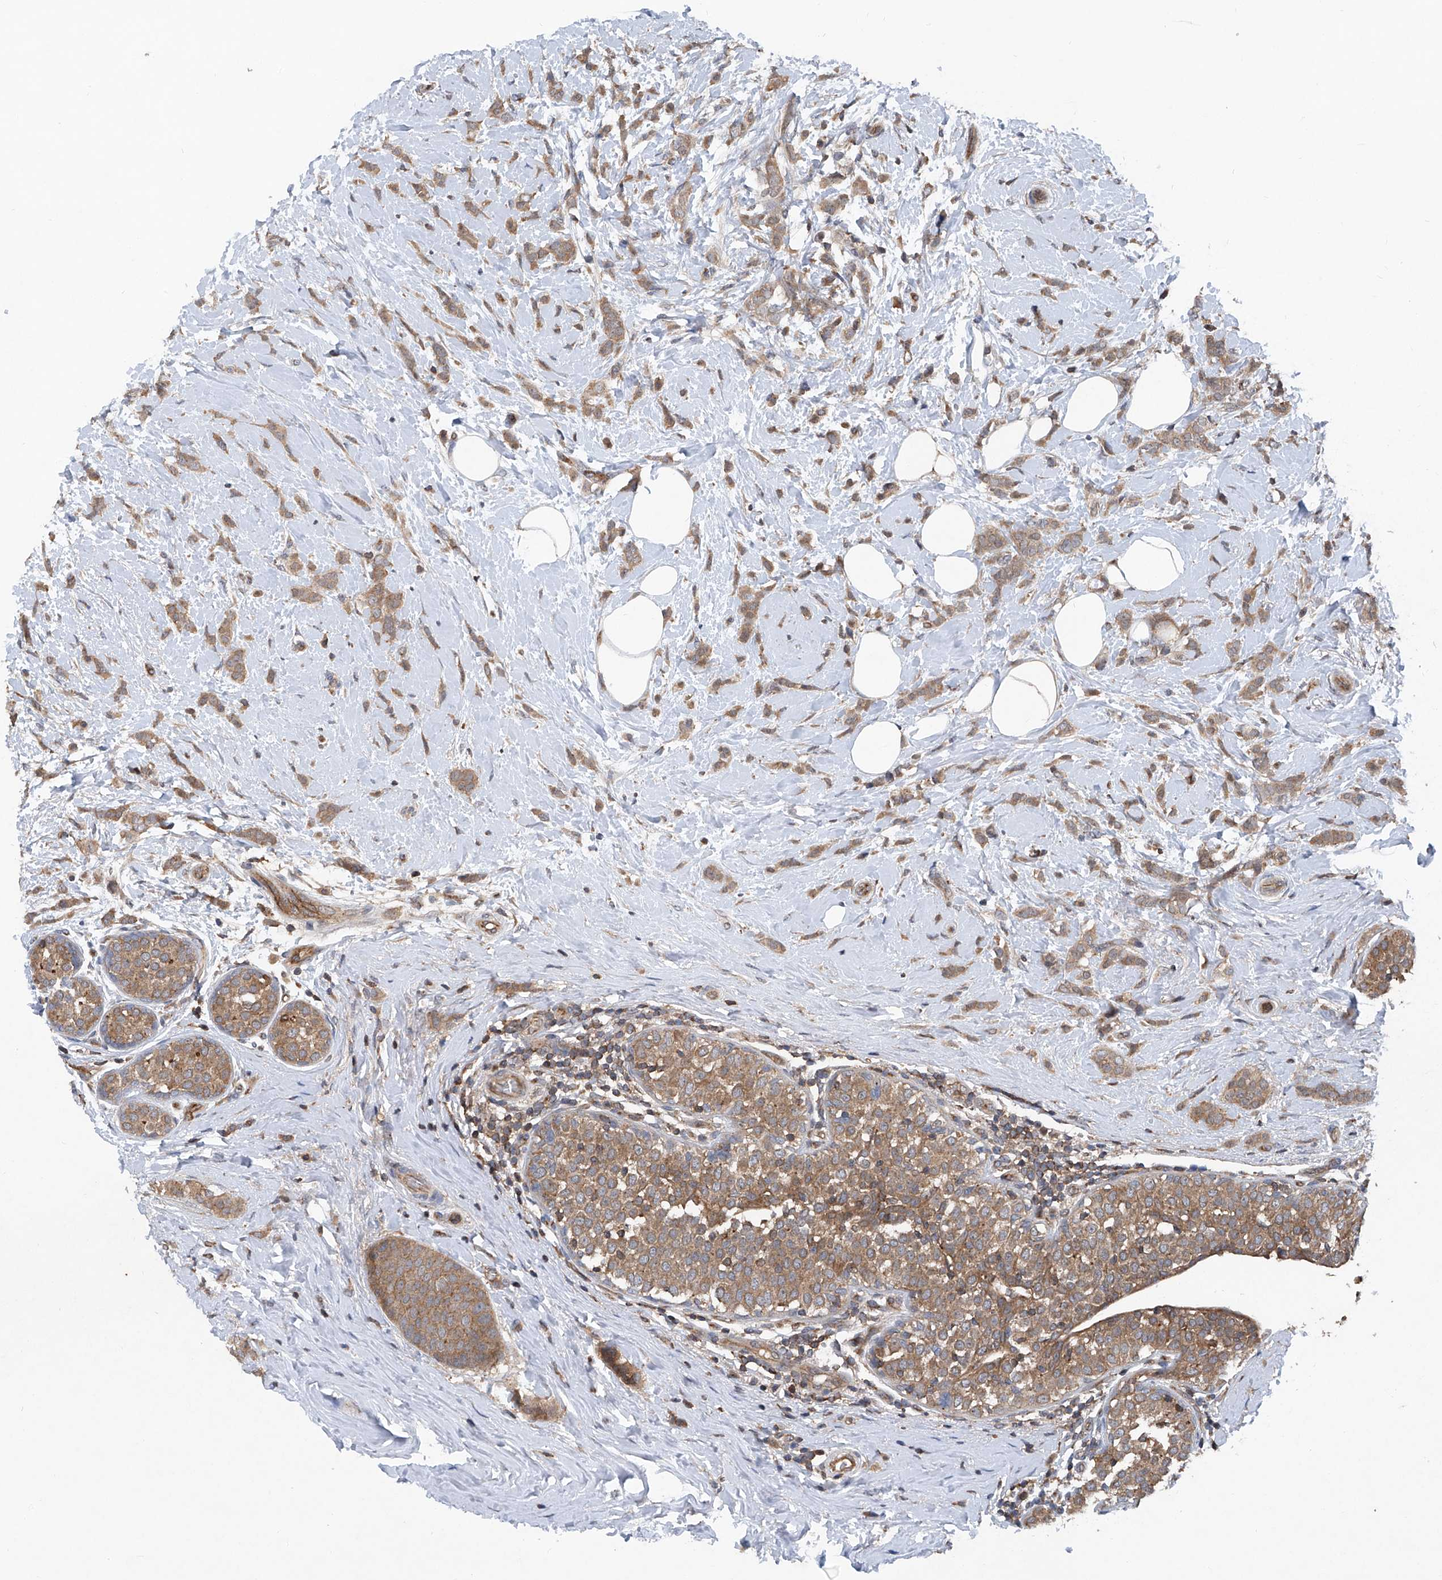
{"staining": {"intensity": "moderate", "quantity": ">75%", "location": "cytoplasmic/membranous"}, "tissue": "breast cancer", "cell_type": "Tumor cells", "image_type": "cancer", "snomed": [{"axis": "morphology", "description": "Lobular carcinoma, in situ"}, {"axis": "morphology", "description": "Lobular carcinoma"}, {"axis": "topography", "description": "Breast"}], "caption": "Lobular carcinoma in situ (breast) stained with a brown dye exhibits moderate cytoplasmic/membranous positive expression in about >75% of tumor cells.", "gene": "TRIM38", "patient": {"sex": "female", "age": 41}}